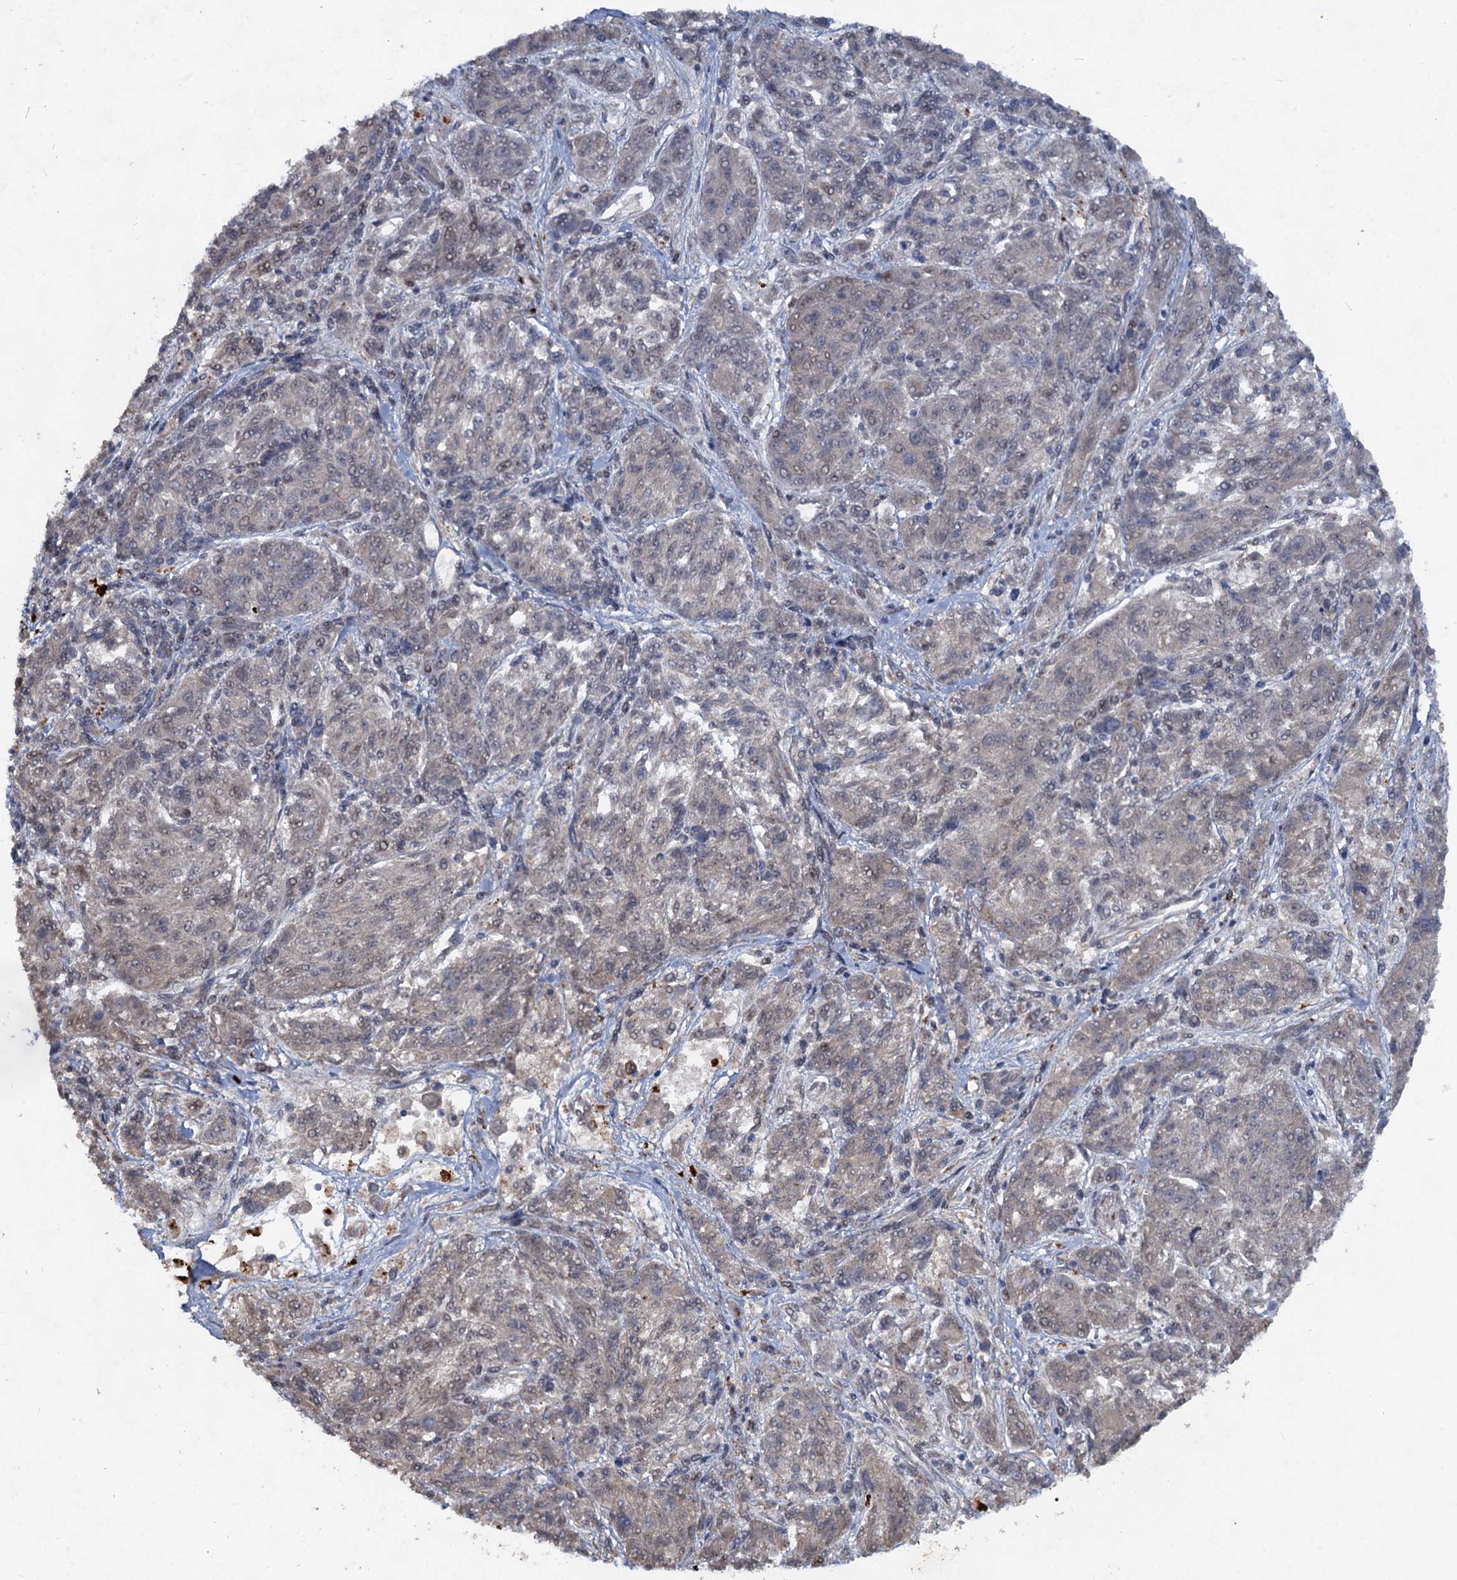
{"staining": {"intensity": "negative", "quantity": "none", "location": "none"}, "tissue": "melanoma", "cell_type": "Tumor cells", "image_type": "cancer", "snomed": [{"axis": "morphology", "description": "Malignant melanoma, NOS"}, {"axis": "topography", "description": "Skin"}], "caption": "IHC micrograph of human malignant melanoma stained for a protein (brown), which demonstrates no staining in tumor cells.", "gene": "NUDT22", "patient": {"sex": "male", "age": 53}}